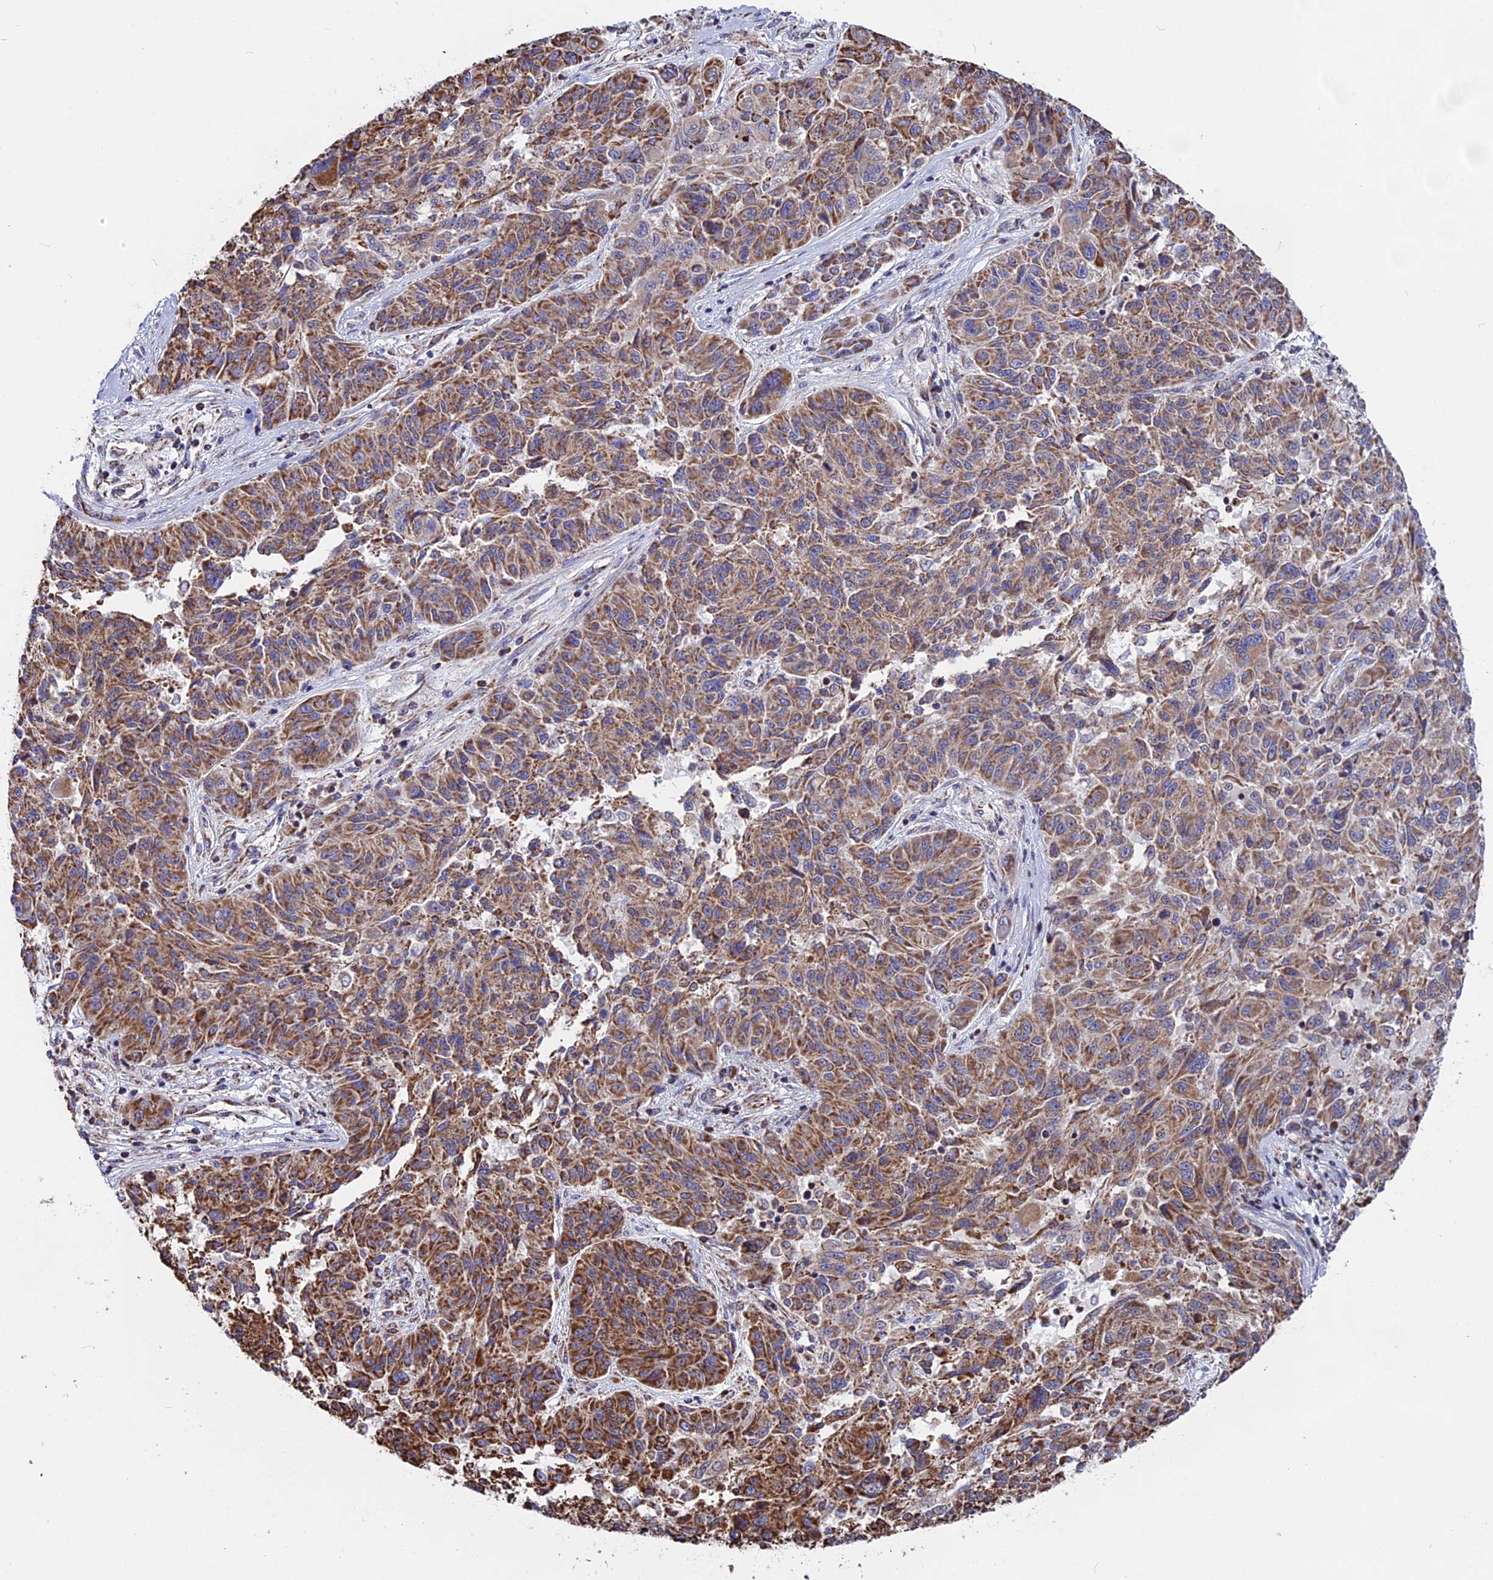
{"staining": {"intensity": "strong", "quantity": ">75%", "location": "cytoplasmic/membranous"}, "tissue": "melanoma", "cell_type": "Tumor cells", "image_type": "cancer", "snomed": [{"axis": "morphology", "description": "Malignant melanoma, NOS"}, {"axis": "topography", "description": "Skin"}], "caption": "This micrograph displays IHC staining of human malignant melanoma, with high strong cytoplasmic/membranous positivity in approximately >75% of tumor cells.", "gene": "FAM174C", "patient": {"sex": "male", "age": 53}}